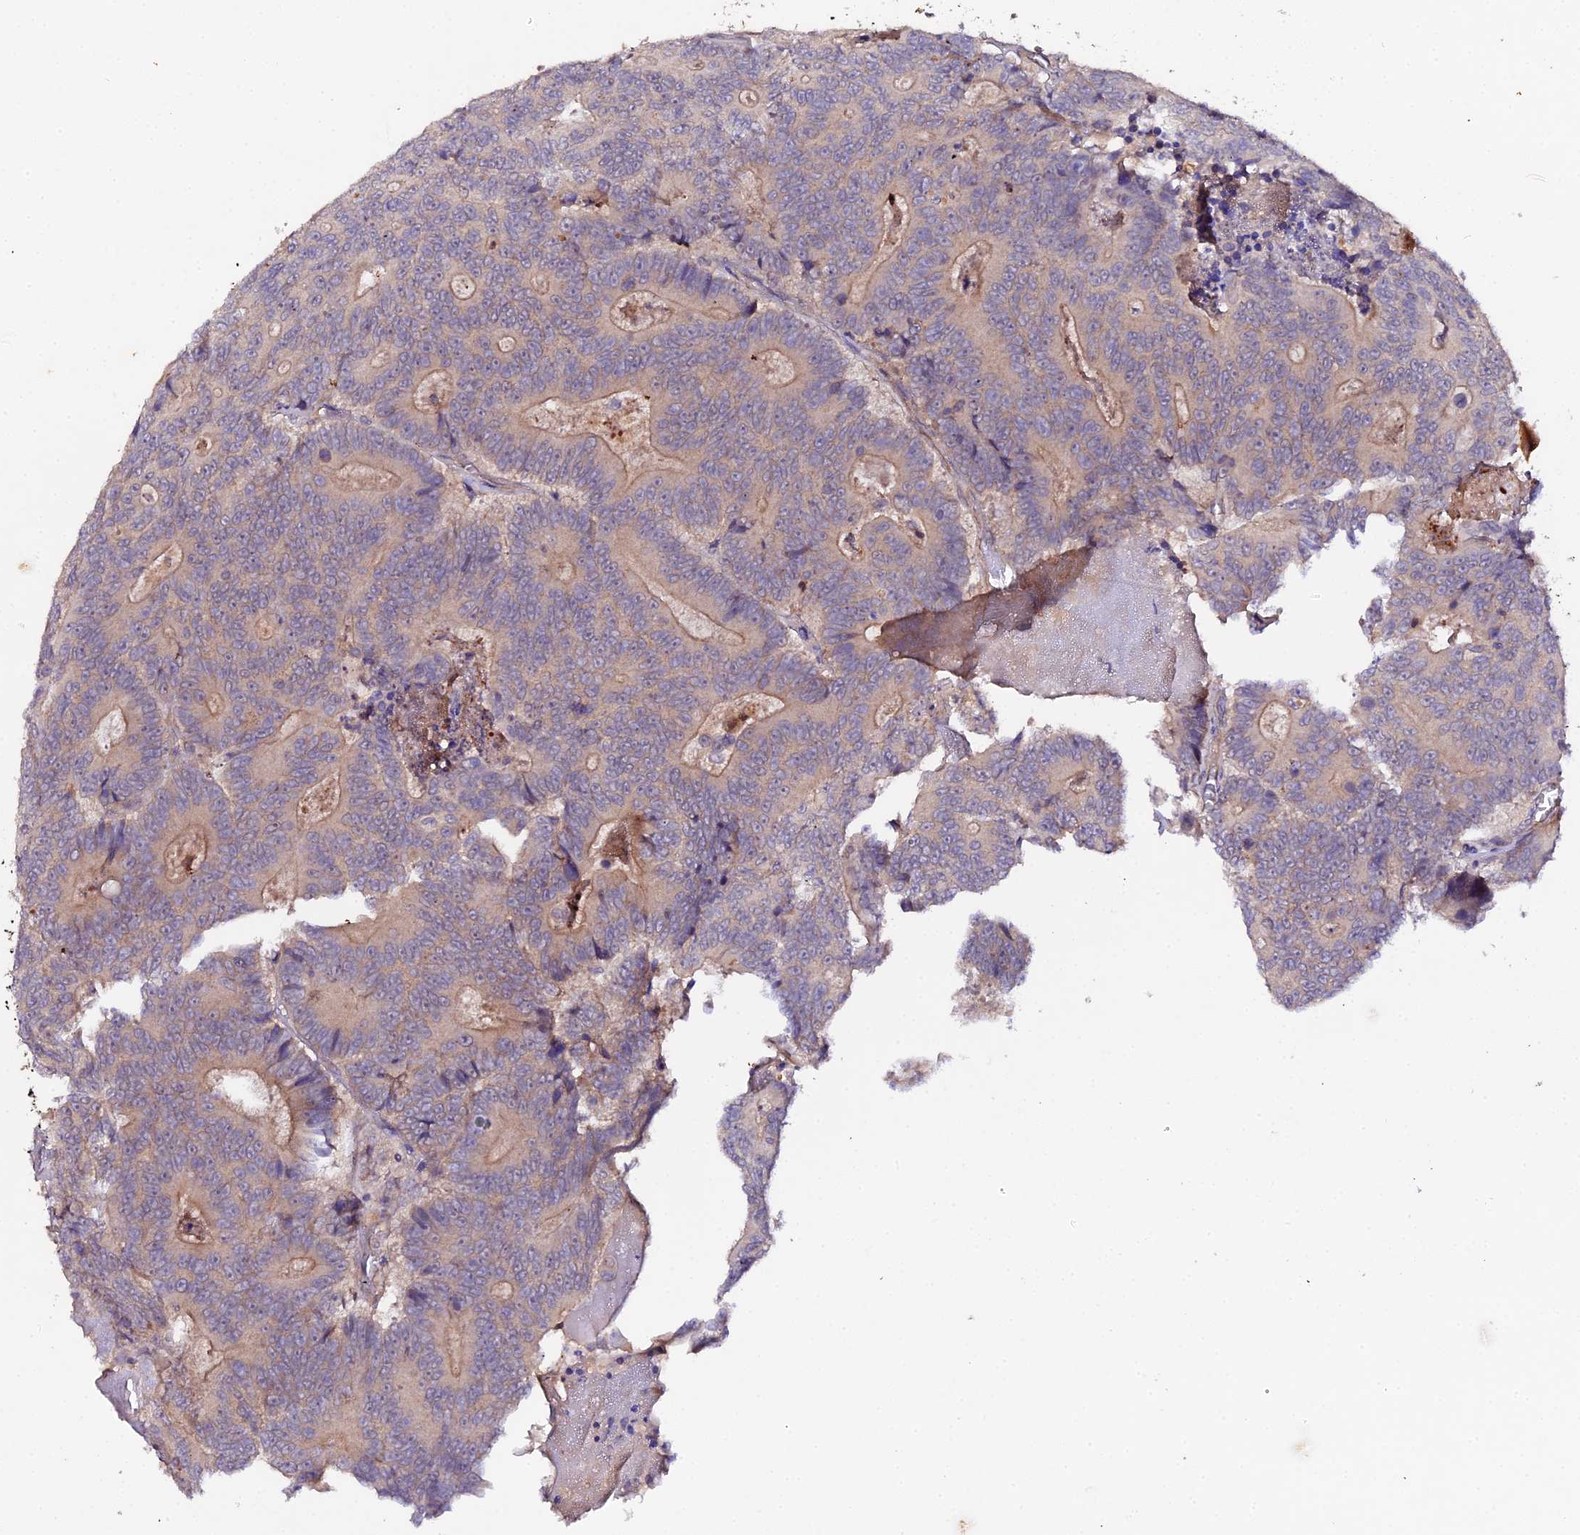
{"staining": {"intensity": "weak", "quantity": "25%-75%", "location": "cytoplasmic/membranous"}, "tissue": "colorectal cancer", "cell_type": "Tumor cells", "image_type": "cancer", "snomed": [{"axis": "morphology", "description": "Adenocarcinoma, NOS"}, {"axis": "topography", "description": "Colon"}], "caption": "This image exhibits colorectal adenocarcinoma stained with immunohistochemistry (IHC) to label a protein in brown. The cytoplasmic/membranous of tumor cells show weak positivity for the protein. Nuclei are counter-stained blue.", "gene": "TRIM26", "patient": {"sex": "male", "age": 83}}